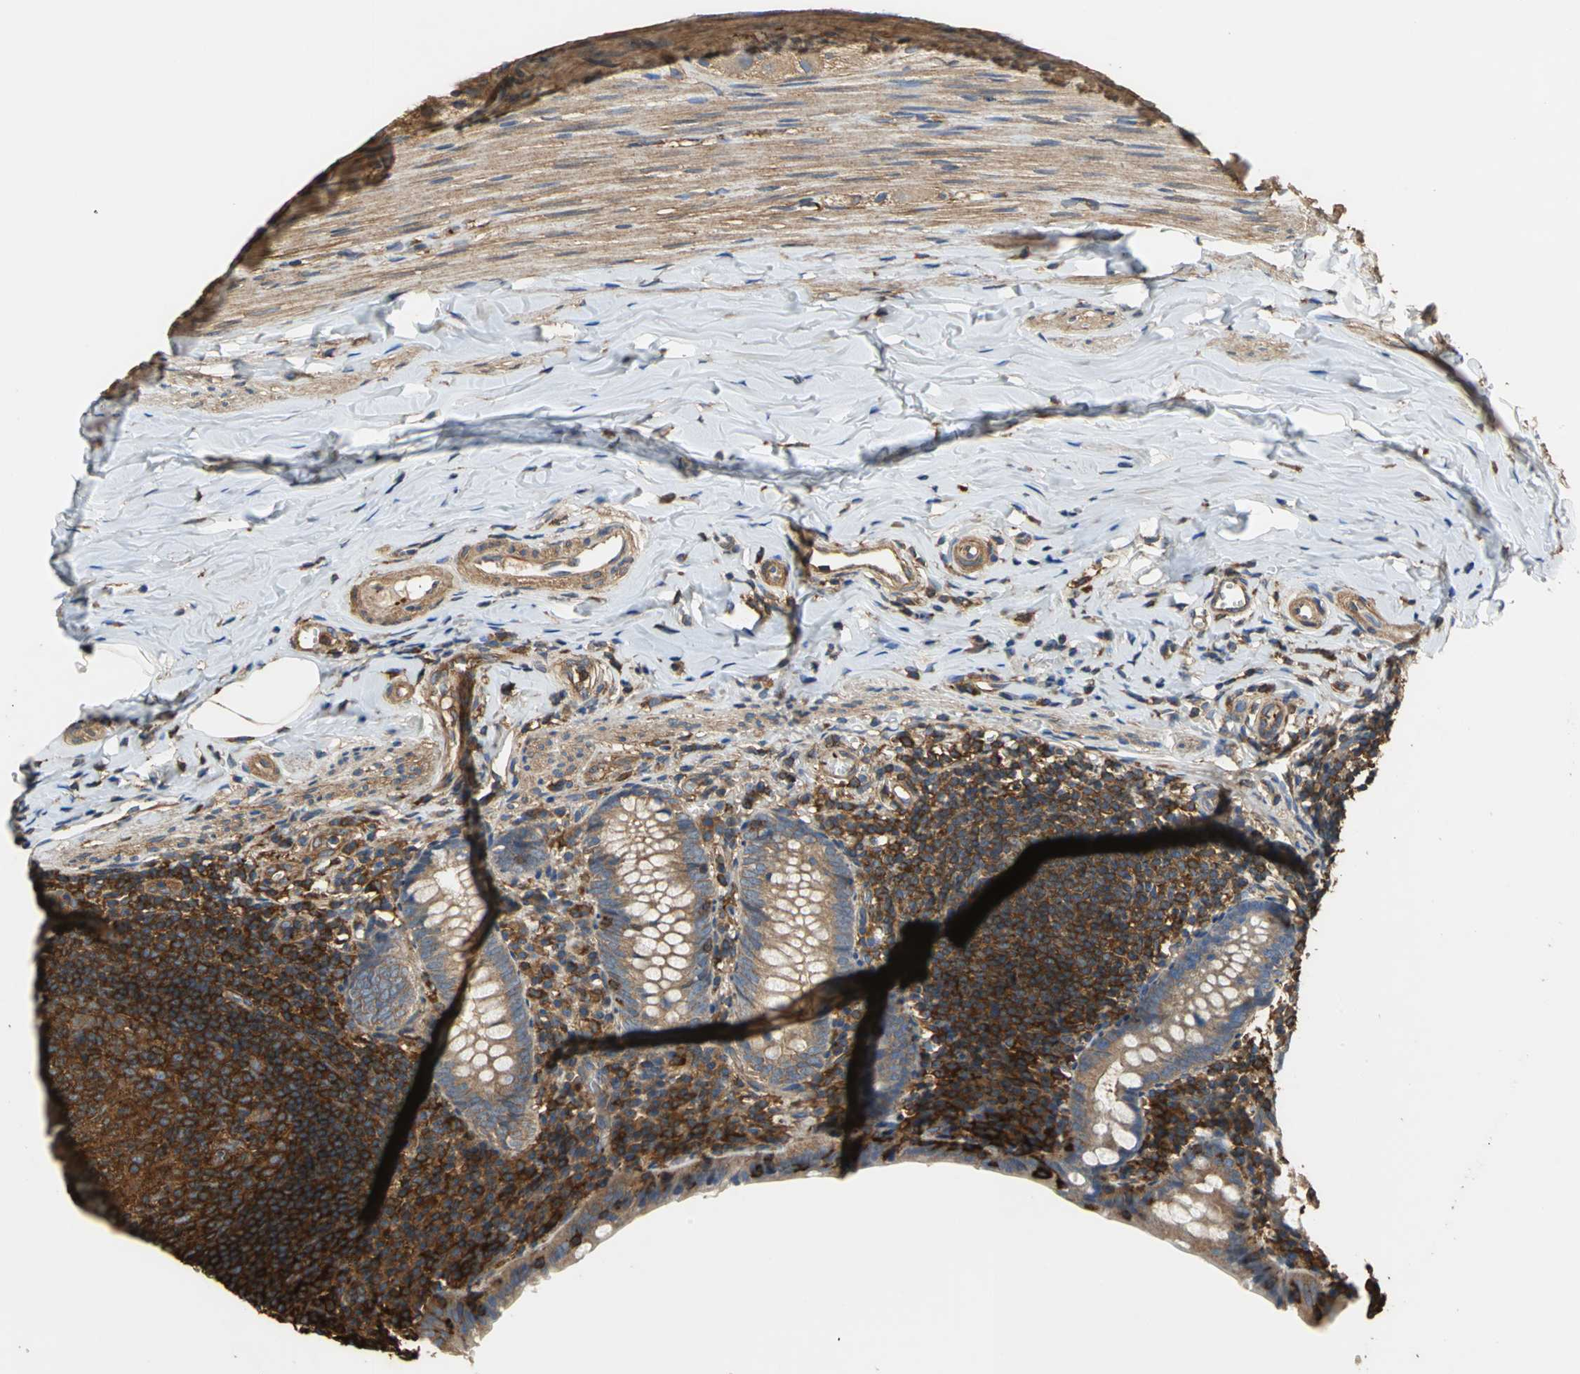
{"staining": {"intensity": "weak", "quantity": ">75%", "location": "cytoplasmic/membranous"}, "tissue": "appendix", "cell_type": "Glandular cells", "image_type": "normal", "snomed": [{"axis": "morphology", "description": "Normal tissue, NOS"}, {"axis": "topography", "description": "Appendix"}], "caption": "Glandular cells exhibit low levels of weak cytoplasmic/membranous expression in approximately >75% of cells in normal appendix. (brown staining indicates protein expression, while blue staining denotes nuclei).", "gene": "TLN1", "patient": {"sex": "female", "age": 10}}